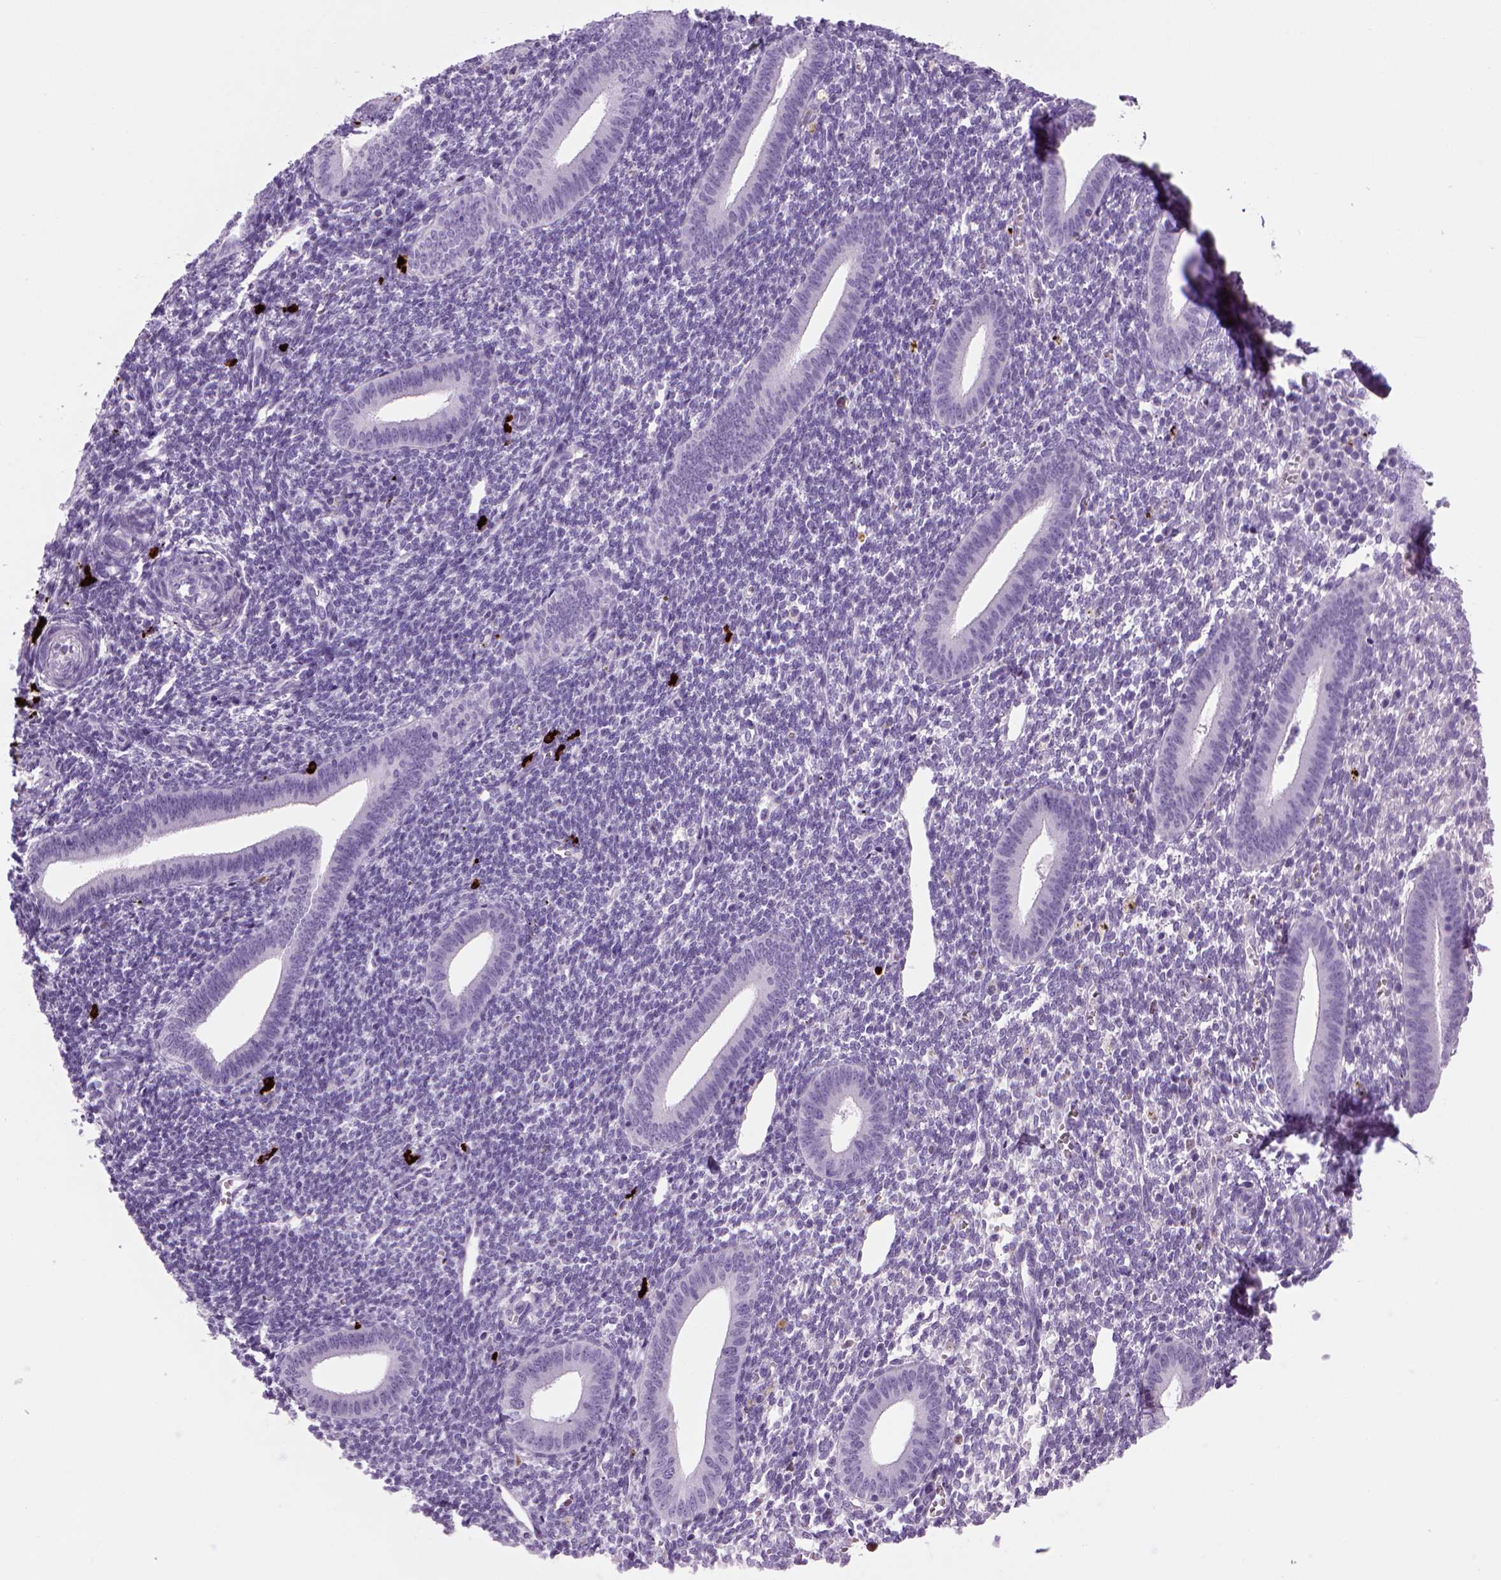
{"staining": {"intensity": "negative", "quantity": "none", "location": "none"}, "tissue": "endometrium", "cell_type": "Cells in endometrial stroma", "image_type": "normal", "snomed": [{"axis": "morphology", "description": "Normal tissue, NOS"}, {"axis": "topography", "description": "Endometrium"}], "caption": "The IHC histopathology image has no significant staining in cells in endometrial stroma of endometrium. (IHC, brightfield microscopy, high magnification).", "gene": "MZB1", "patient": {"sex": "female", "age": 25}}